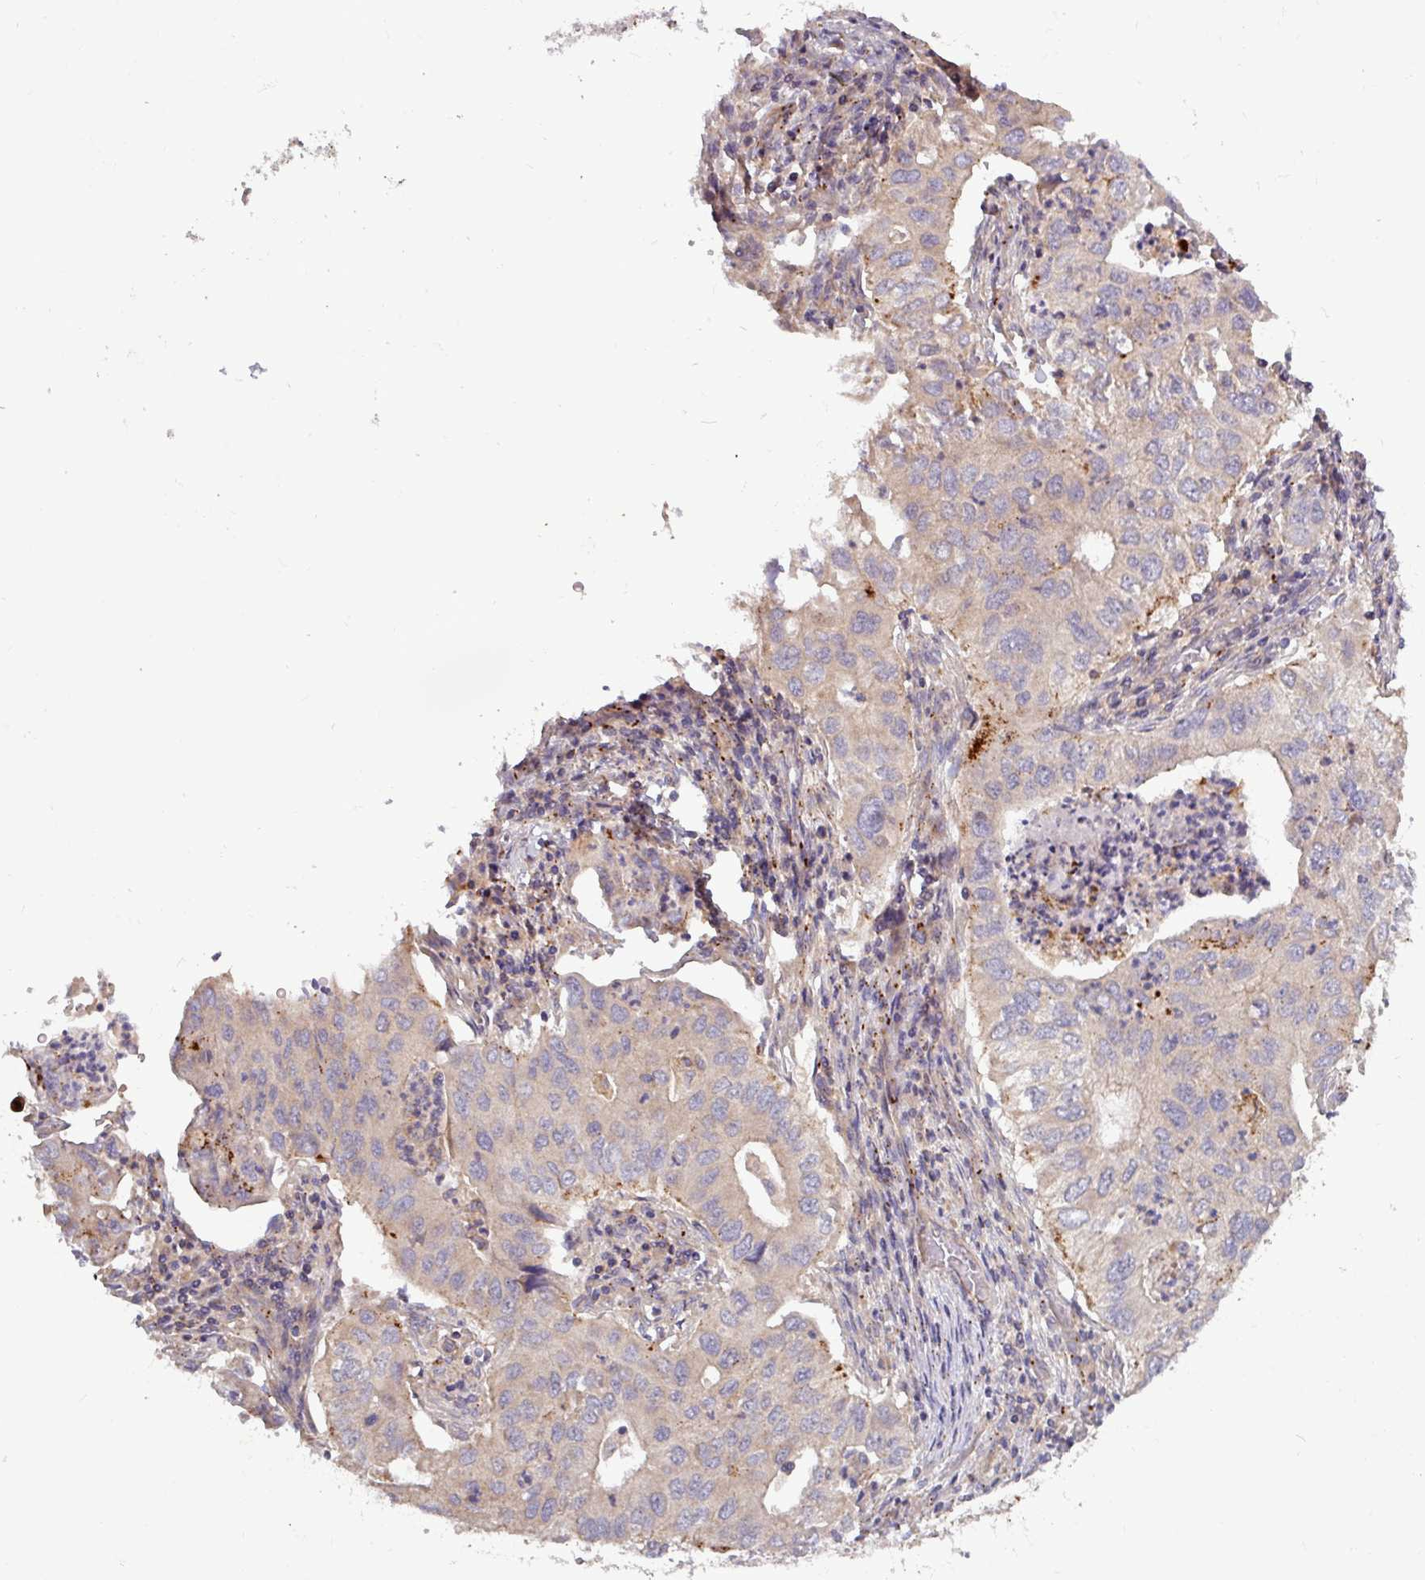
{"staining": {"intensity": "strong", "quantity": "<25%", "location": "cytoplasmic/membranous"}, "tissue": "lung cancer", "cell_type": "Tumor cells", "image_type": "cancer", "snomed": [{"axis": "morphology", "description": "Adenocarcinoma, NOS"}, {"axis": "topography", "description": "Lung"}], "caption": "Human lung adenocarcinoma stained for a protein (brown) demonstrates strong cytoplasmic/membranous positive positivity in approximately <25% of tumor cells.", "gene": "PLIN2", "patient": {"sex": "male", "age": 48}}